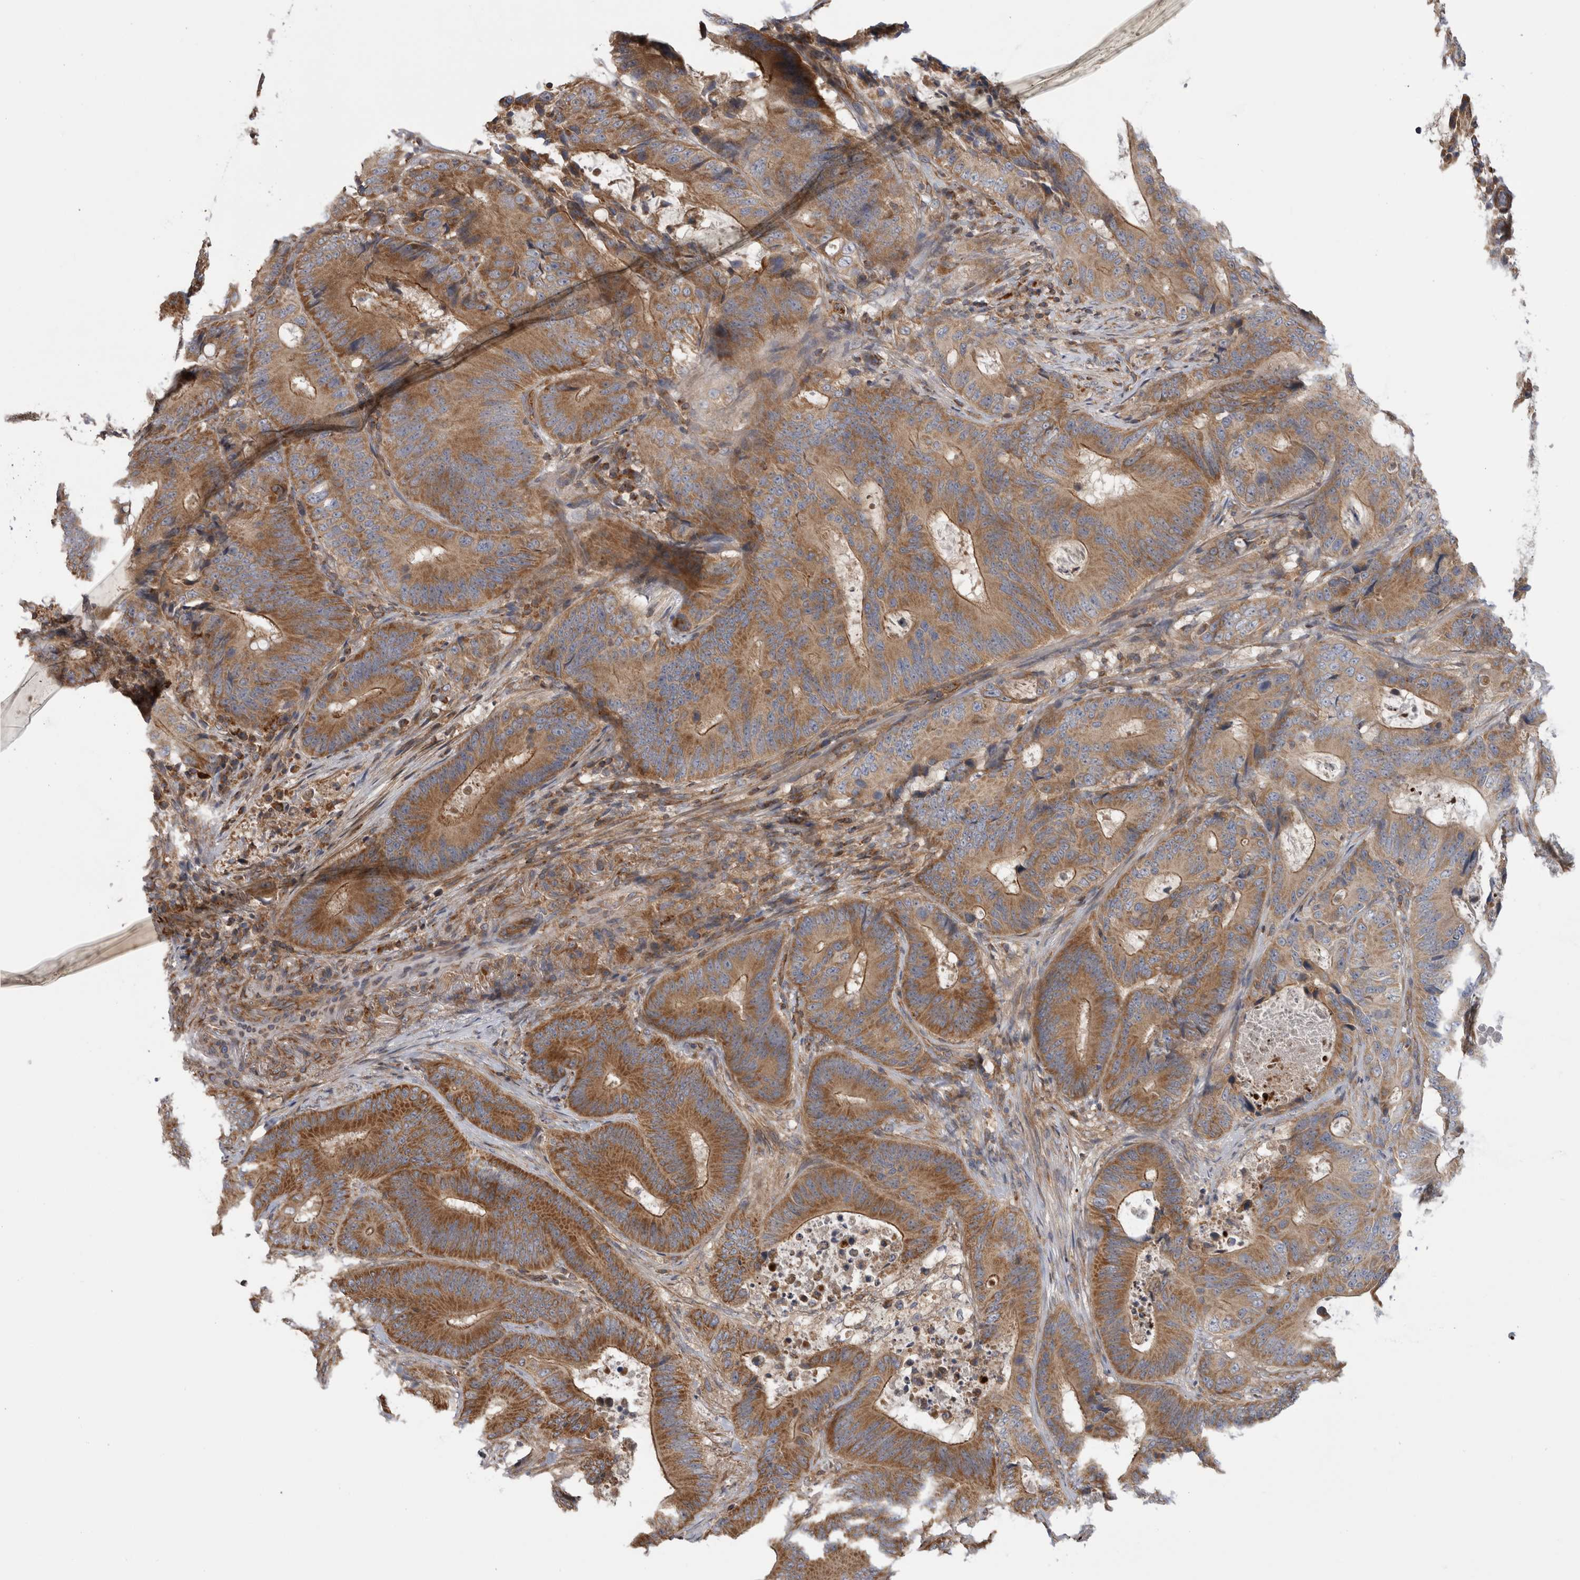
{"staining": {"intensity": "moderate", "quantity": ">75%", "location": "cytoplasmic/membranous"}, "tissue": "colorectal cancer", "cell_type": "Tumor cells", "image_type": "cancer", "snomed": [{"axis": "morphology", "description": "Adenocarcinoma, NOS"}, {"axis": "topography", "description": "Colon"}], "caption": "Protein expression analysis of colorectal cancer (adenocarcinoma) demonstrates moderate cytoplasmic/membranous expression in about >75% of tumor cells.", "gene": "GRIK2", "patient": {"sex": "male", "age": 83}}